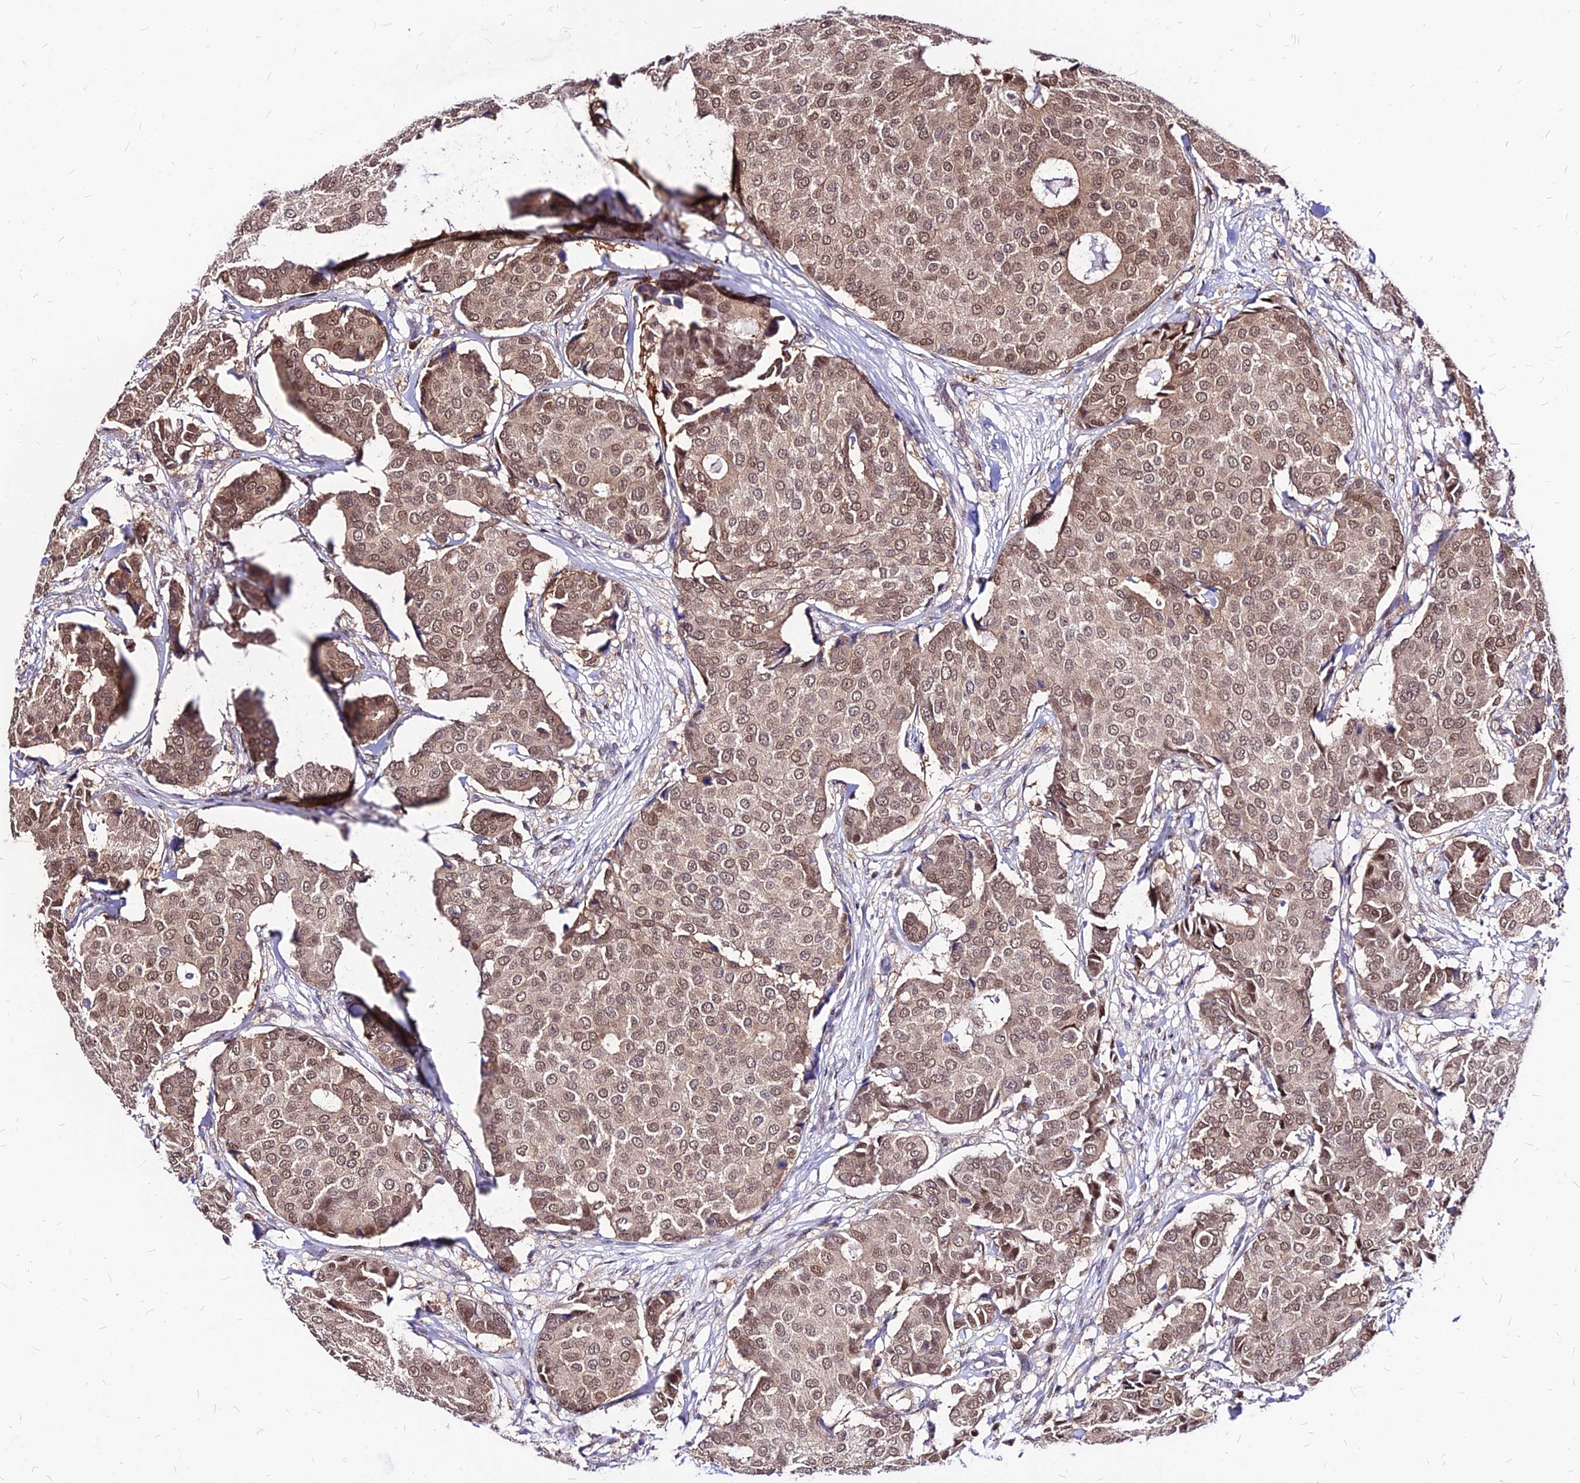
{"staining": {"intensity": "moderate", "quantity": ">75%", "location": "cytoplasmic/membranous,nuclear"}, "tissue": "breast cancer", "cell_type": "Tumor cells", "image_type": "cancer", "snomed": [{"axis": "morphology", "description": "Duct carcinoma"}, {"axis": "topography", "description": "Breast"}], "caption": "IHC of human breast intraductal carcinoma shows medium levels of moderate cytoplasmic/membranous and nuclear positivity in approximately >75% of tumor cells. (Stains: DAB (3,3'-diaminobenzidine) in brown, nuclei in blue, Microscopy: brightfield microscopy at high magnification).", "gene": "PAXX", "patient": {"sex": "female", "age": 75}}